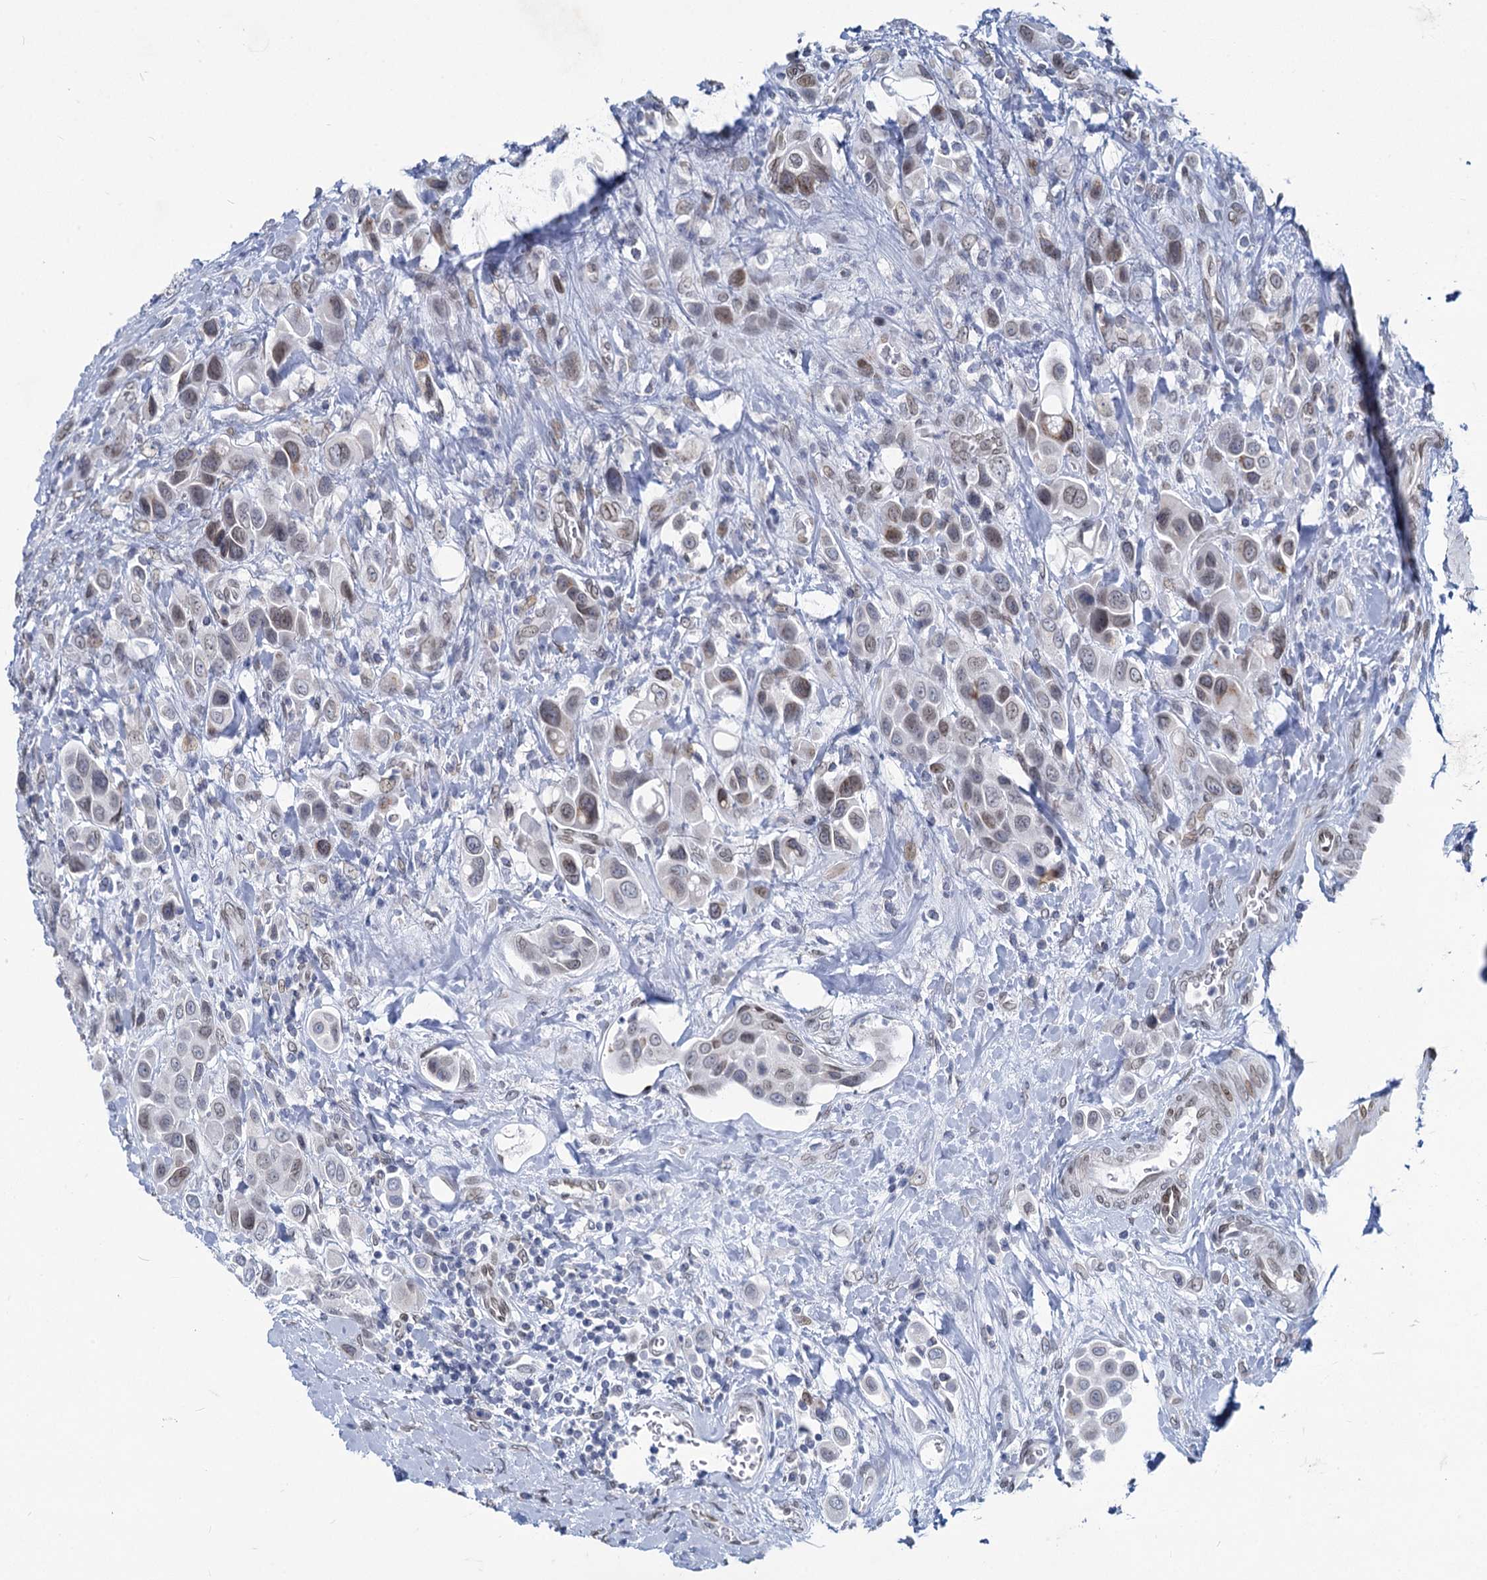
{"staining": {"intensity": "weak", "quantity": "25%-75%", "location": "nuclear"}, "tissue": "urothelial cancer", "cell_type": "Tumor cells", "image_type": "cancer", "snomed": [{"axis": "morphology", "description": "Urothelial carcinoma, High grade"}, {"axis": "topography", "description": "Urinary bladder"}], "caption": "IHC (DAB) staining of human urothelial carcinoma (high-grade) exhibits weak nuclear protein positivity in approximately 25%-75% of tumor cells. The staining was performed using DAB (3,3'-diaminobenzidine) to visualize the protein expression in brown, while the nuclei were stained in blue with hematoxylin (Magnification: 20x).", "gene": "PRSS35", "patient": {"sex": "male", "age": 50}}